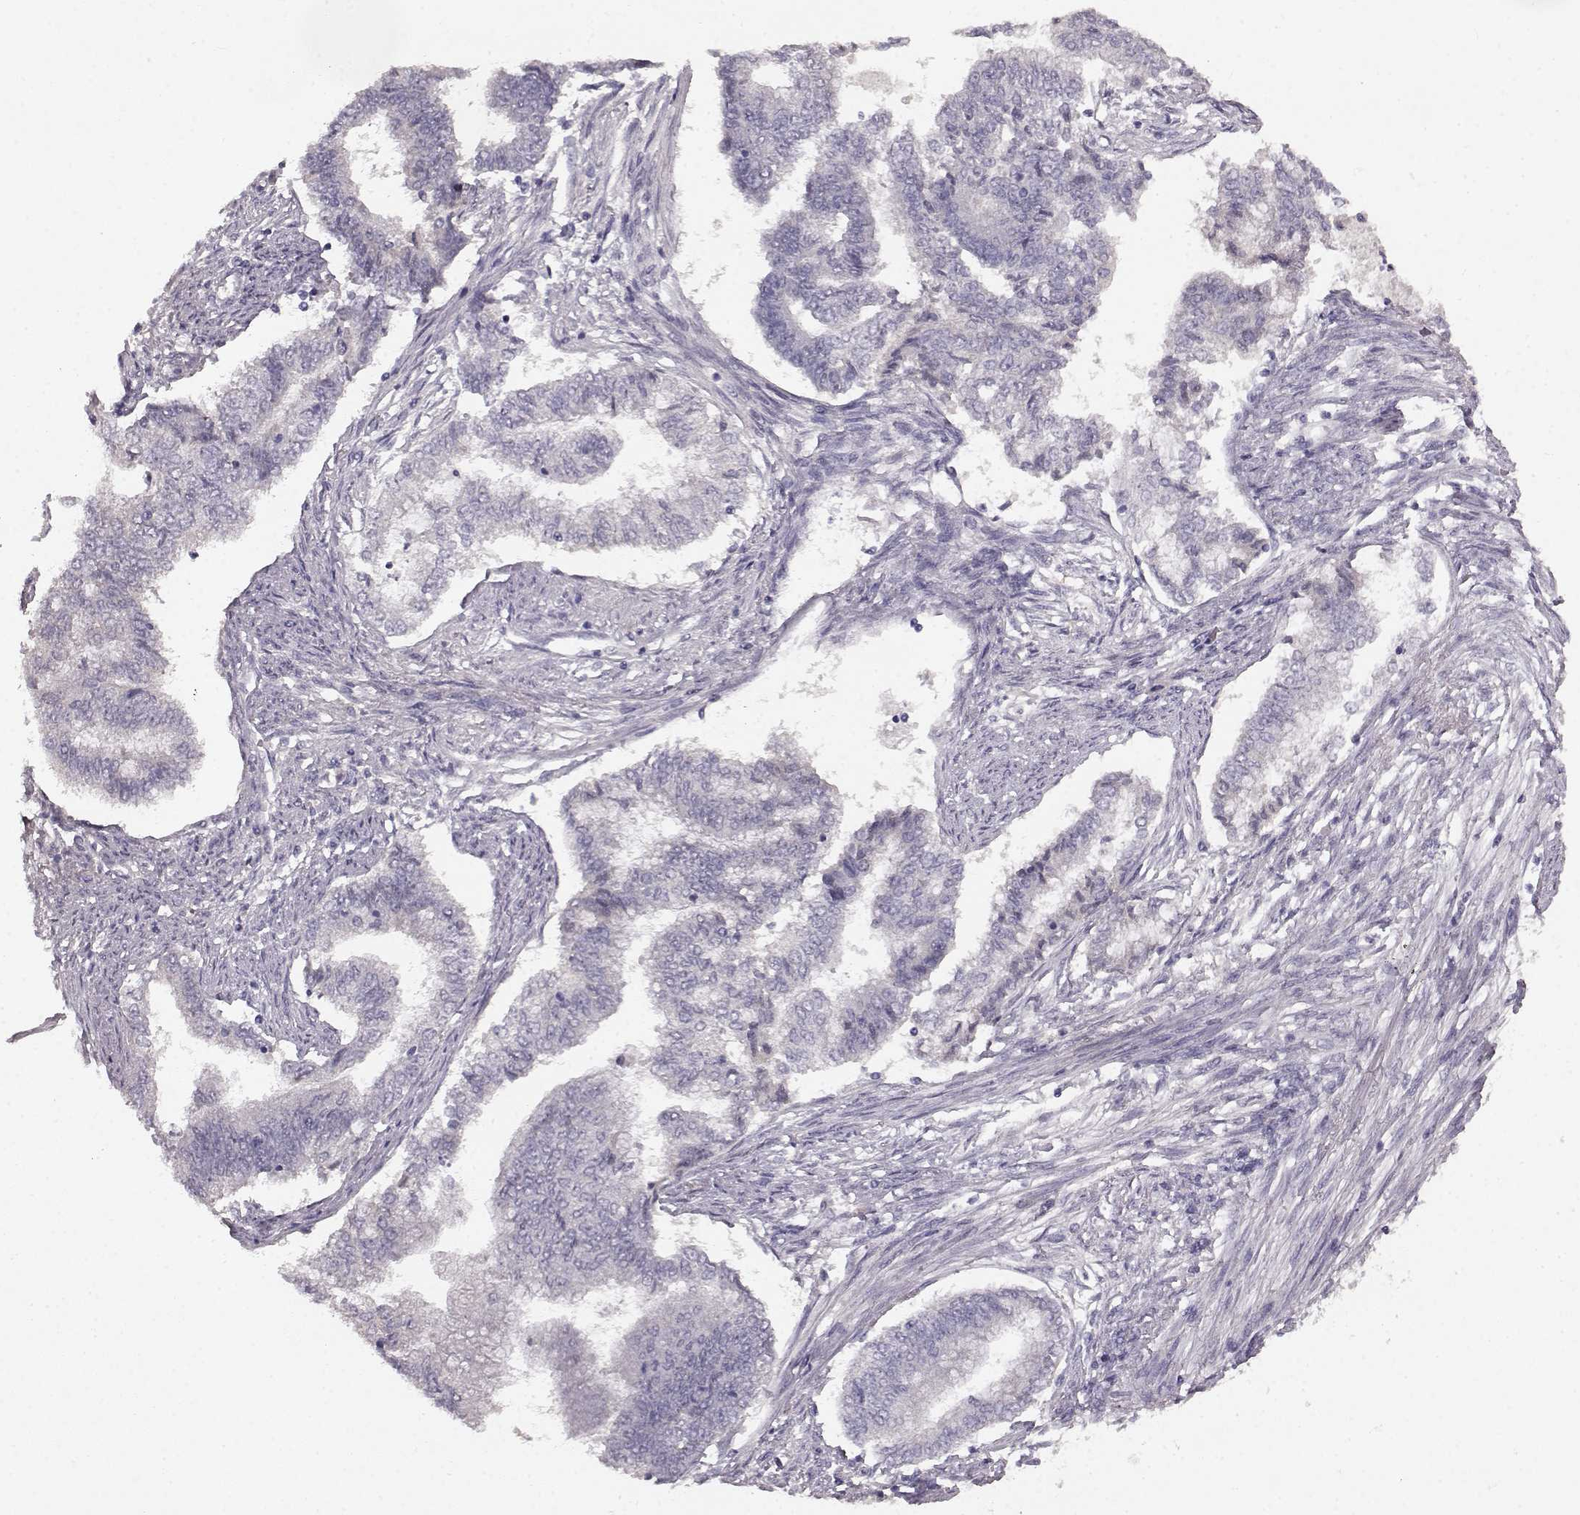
{"staining": {"intensity": "negative", "quantity": "none", "location": "none"}, "tissue": "endometrial cancer", "cell_type": "Tumor cells", "image_type": "cancer", "snomed": [{"axis": "morphology", "description": "Adenocarcinoma, NOS"}, {"axis": "topography", "description": "Endometrium"}], "caption": "Immunohistochemistry of human endometrial cancer (adenocarcinoma) reveals no staining in tumor cells. The staining was performed using DAB (3,3'-diaminobenzidine) to visualize the protein expression in brown, while the nuclei were stained in blue with hematoxylin (Magnification: 20x).", "gene": "SPAG17", "patient": {"sex": "female", "age": 65}}